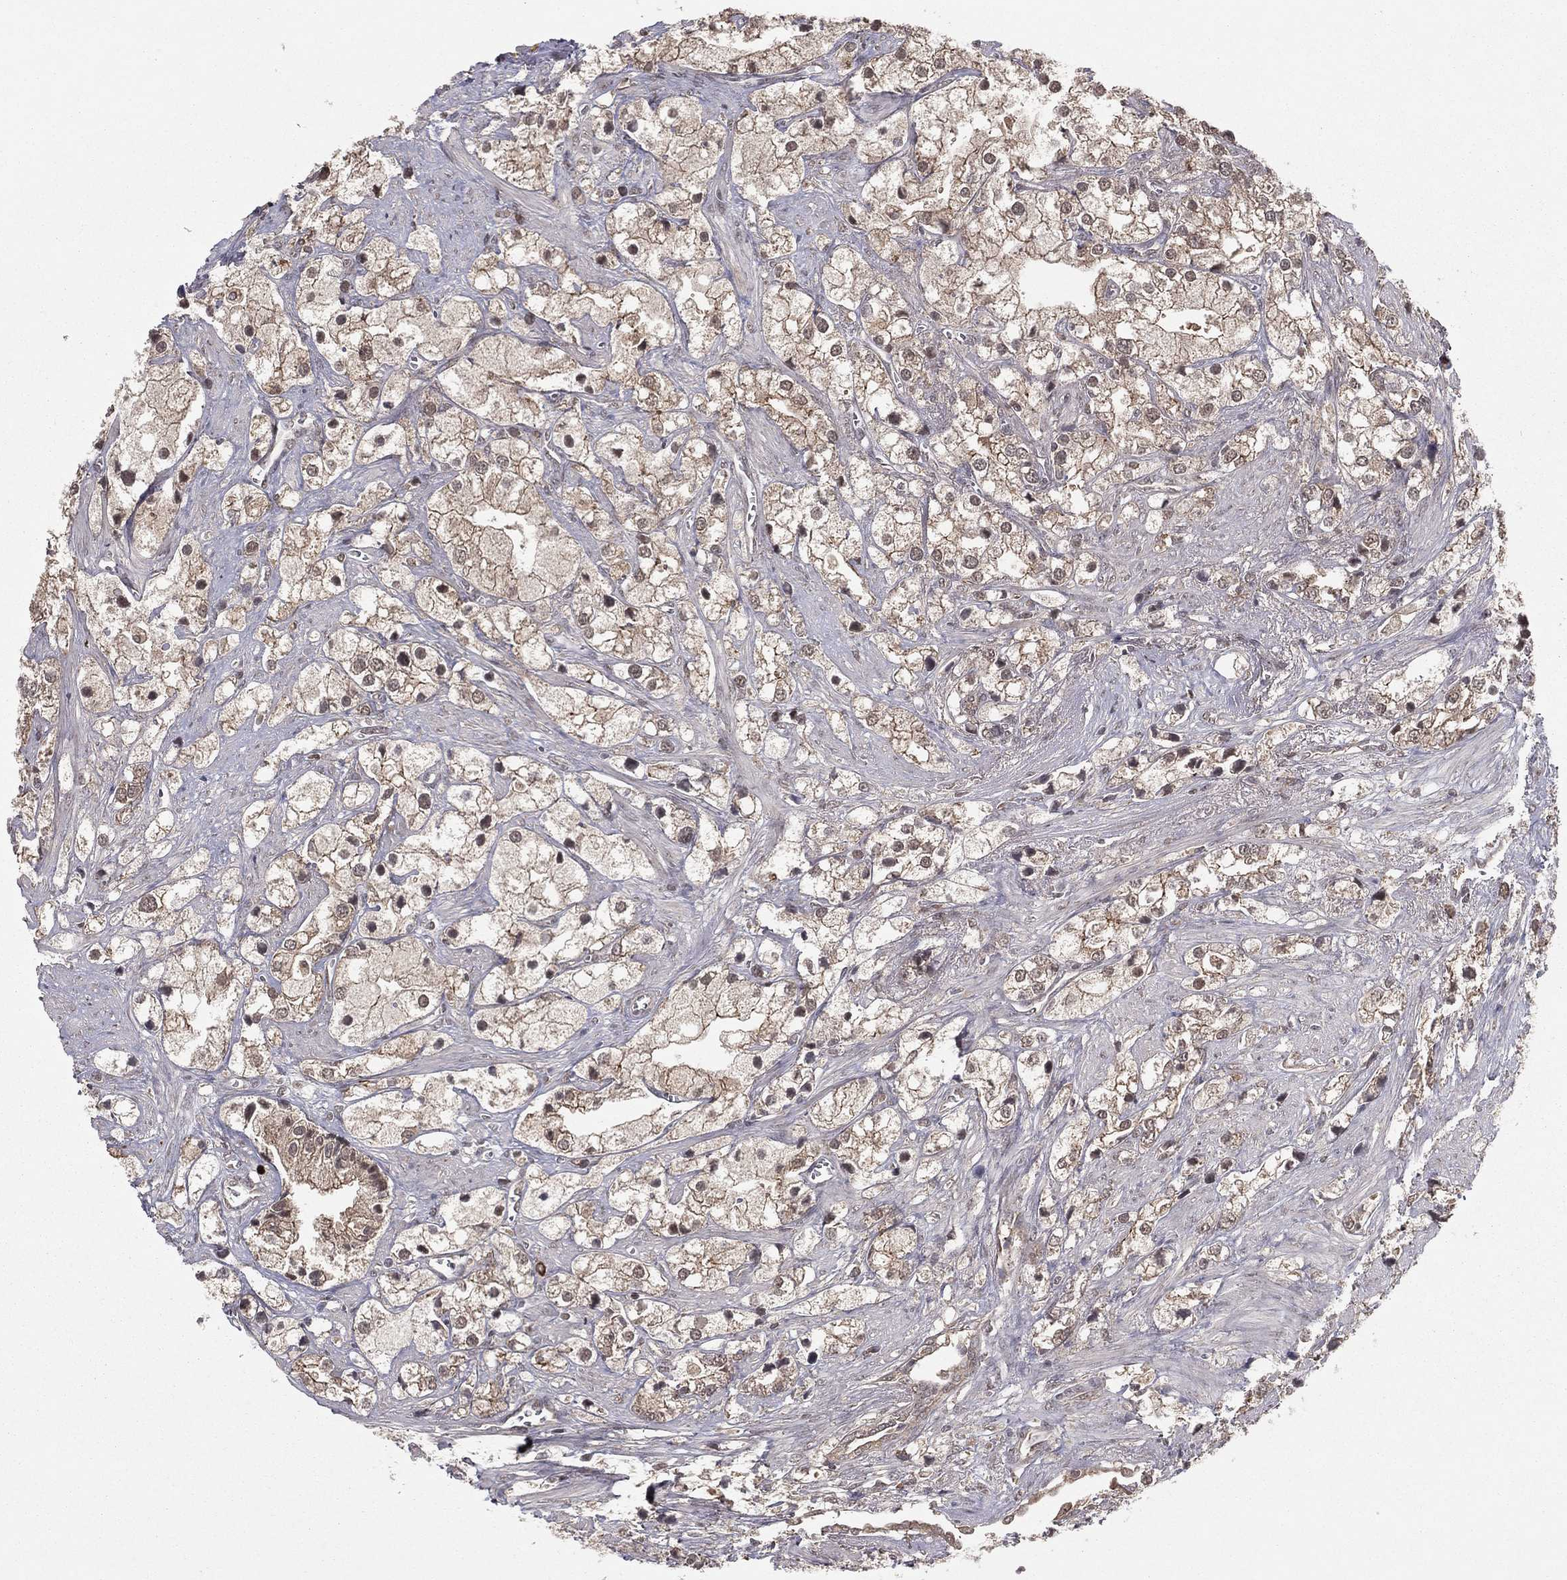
{"staining": {"intensity": "weak", "quantity": ">75%", "location": "cytoplasmic/membranous"}, "tissue": "prostate cancer", "cell_type": "Tumor cells", "image_type": "cancer", "snomed": [{"axis": "morphology", "description": "Adenocarcinoma, NOS"}, {"axis": "topography", "description": "Prostate and seminal vesicle, NOS"}, {"axis": "topography", "description": "Prostate"}], "caption": "DAB immunohistochemical staining of human adenocarcinoma (prostate) displays weak cytoplasmic/membranous protein expression in about >75% of tumor cells.", "gene": "ZDHHC15", "patient": {"sex": "male", "age": 79}}